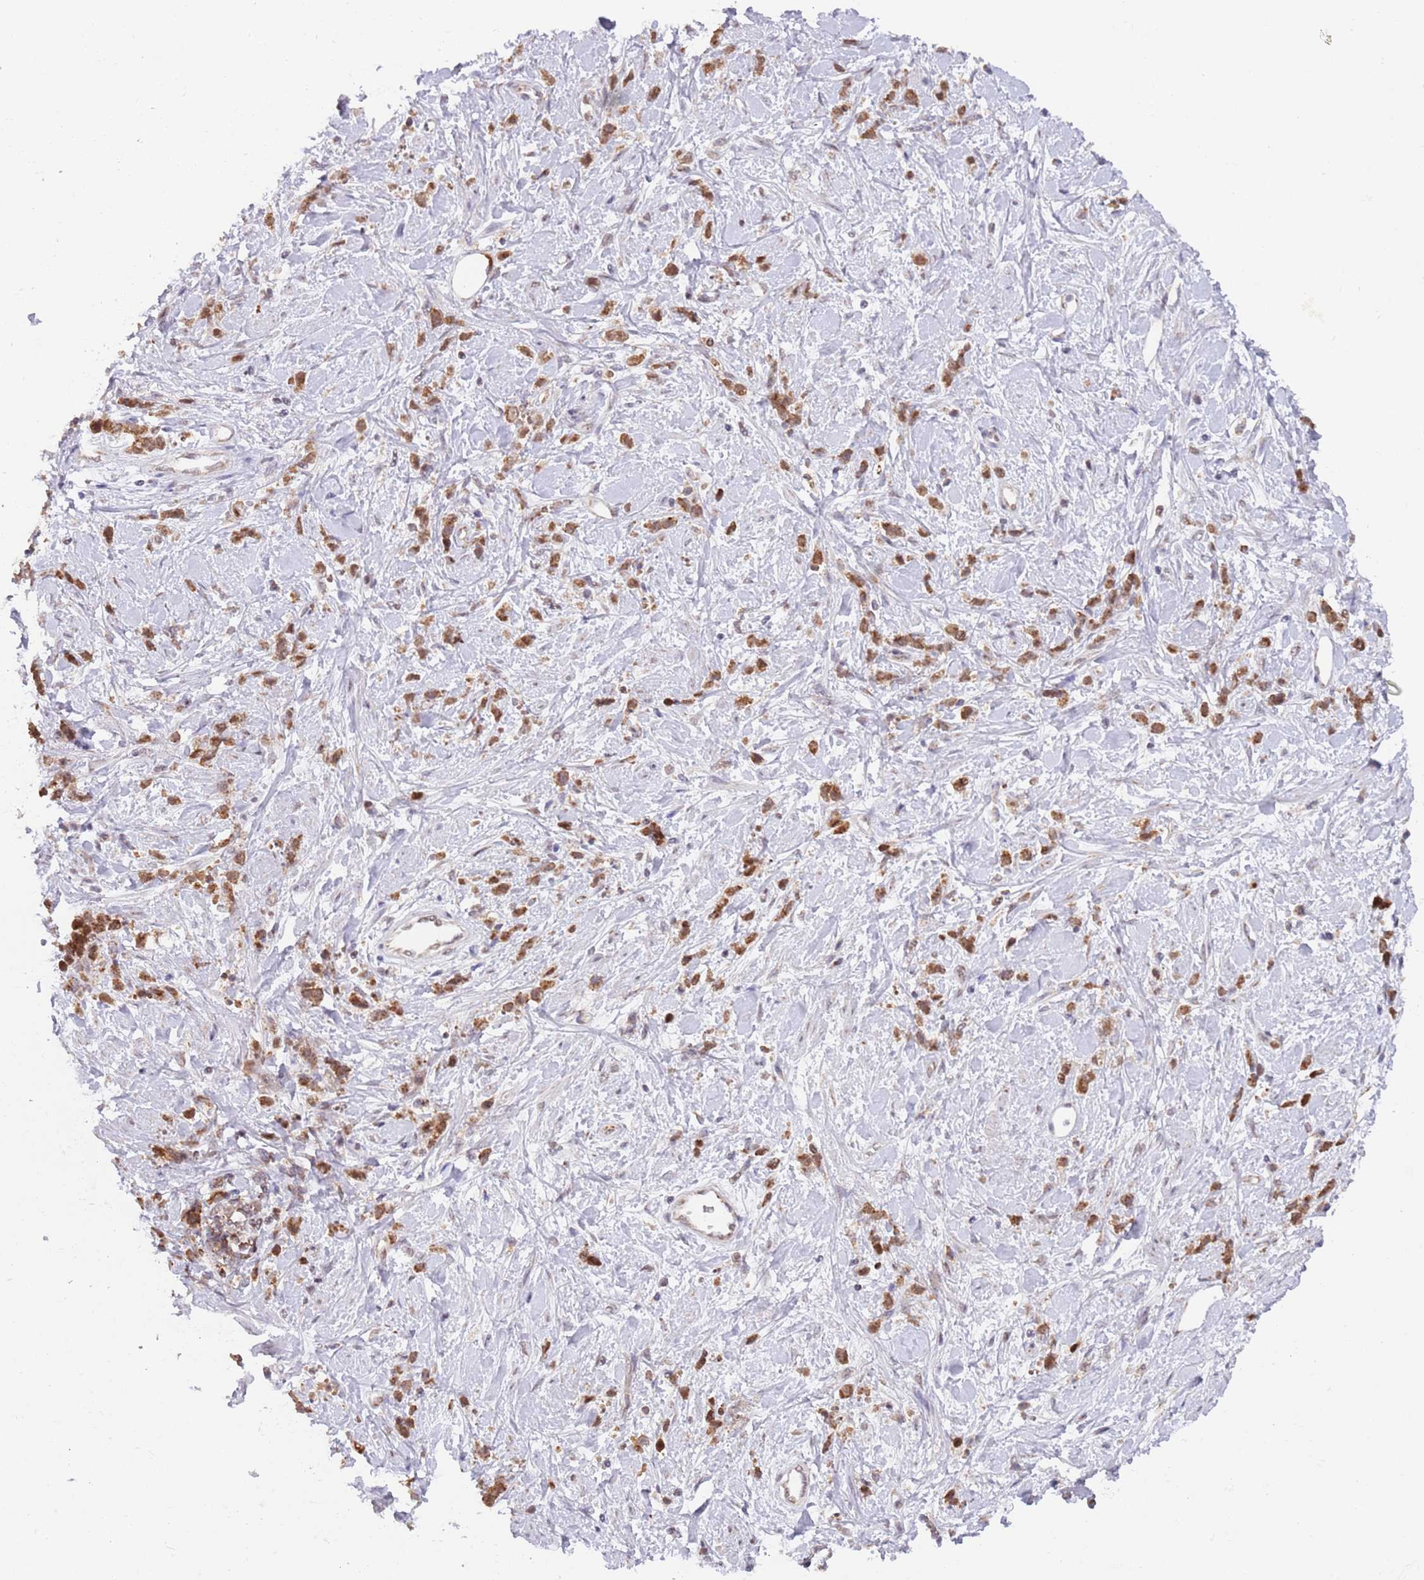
{"staining": {"intensity": "moderate", "quantity": ">75%", "location": "cytoplasmic/membranous"}, "tissue": "stomach cancer", "cell_type": "Tumor cells", "image_type": "cancer", "snomed": [{"axis": "morphology", "description": "Adenocarcinoma, NOS"}, {"axis": "topography", "description": "Stomach"}], "caption": "Stomach cancer (adenocarcinoma) stained with a brown dye exhibits moderate cytoplasmic/membranous positive staining in approximately >75% of tumor cells.", "gene": "TIMM13", "patient": {"sex": "female", "age": 60}}